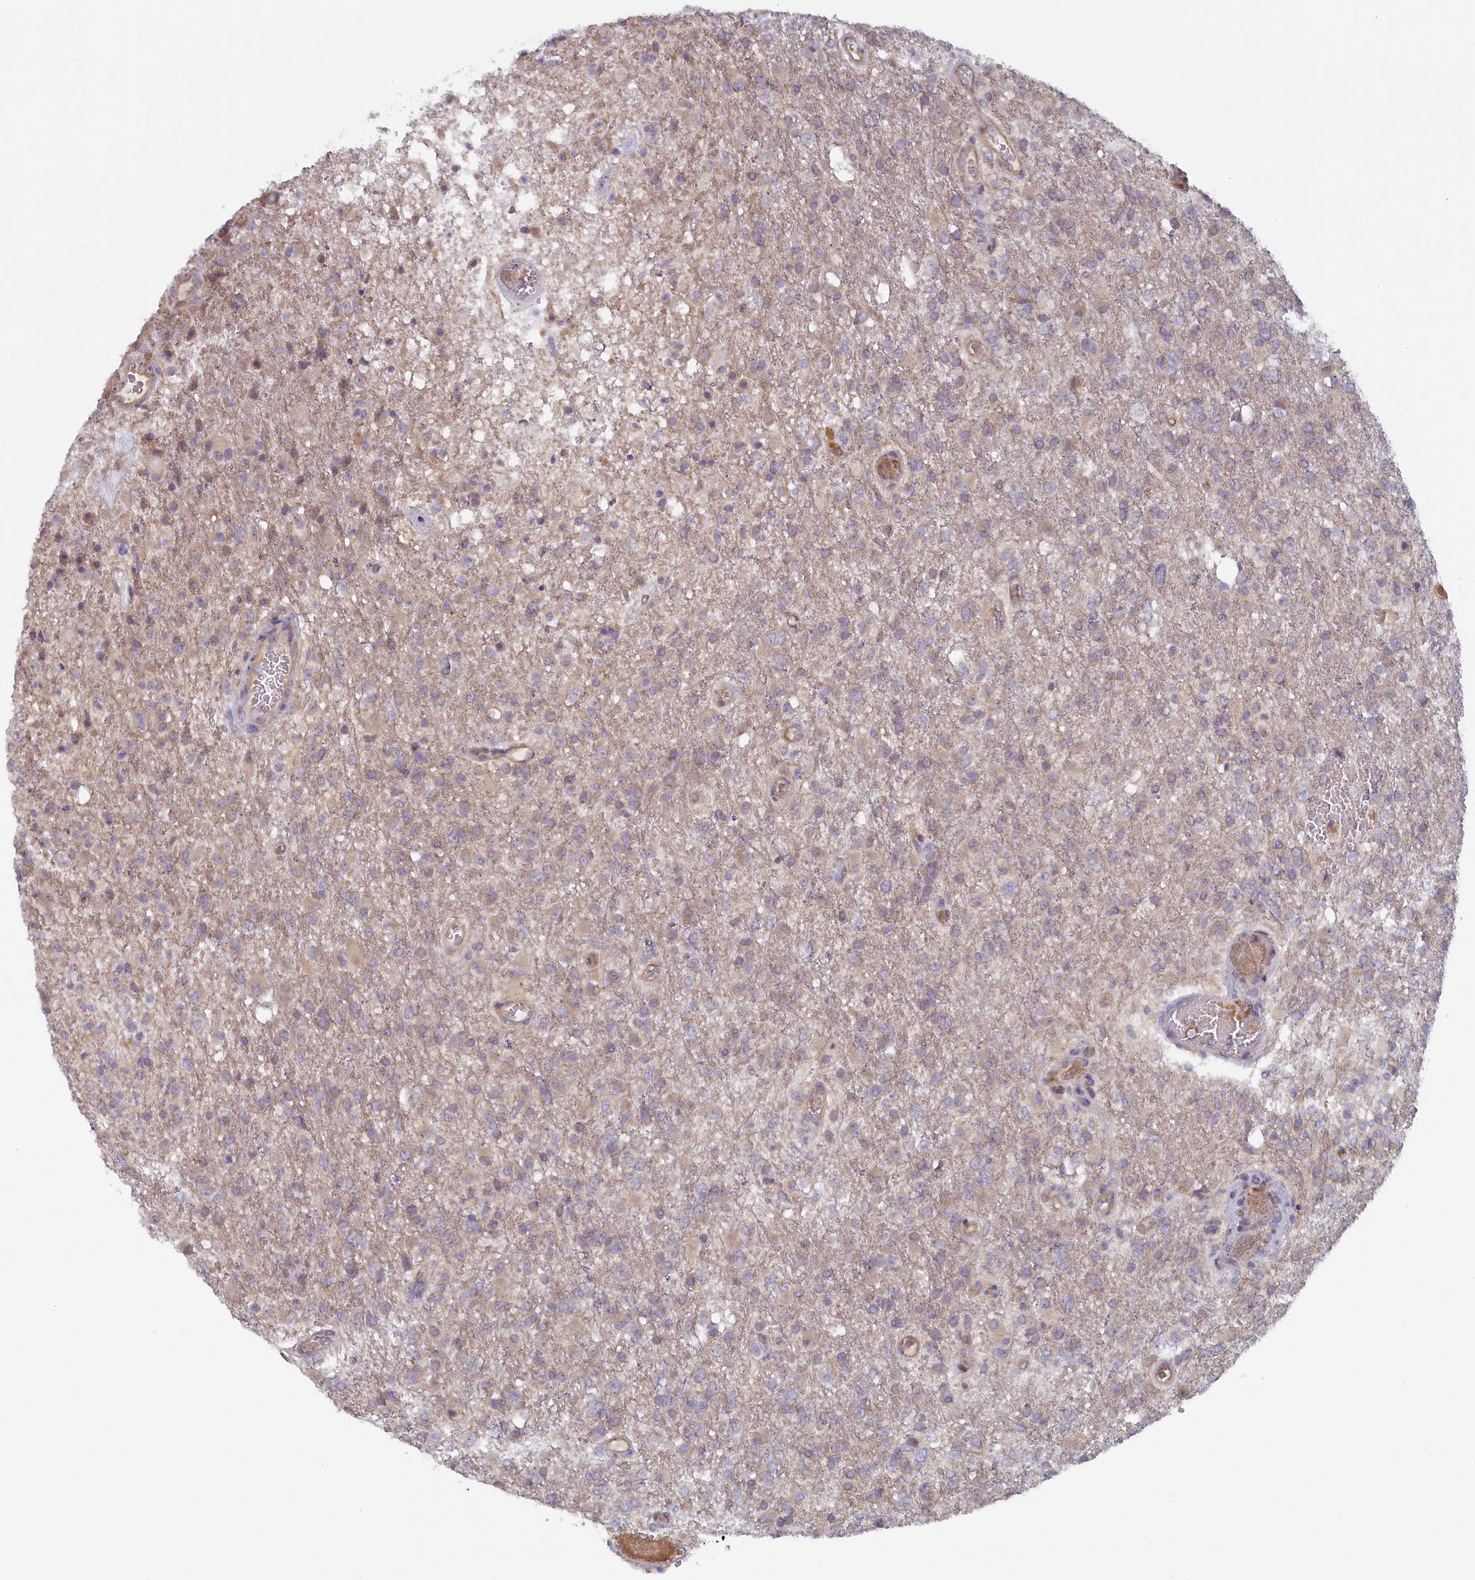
{"staining": {"intensity": "weak", "quantity": "<25%", "location": "cytoplasmic/membranous"}, "tissue": "glioma", "cell_type": "Tumor cells", "image_type": "cancer", "snomed": [{"axis": "morphology", "description": "Glioma, malignant, High grade"}, {"axis": "topography", "description": "Brain"}], "caption": "The photomicrograph demonstrates no significant positivity in tumor cells of glioma. The staining was performed using DAB to visualize the protein expression in brown, while the nuclei were stained in blue with hematoxylin (Magnification: 20x).", "gene": "INTS4", "patient": {"sex": "female", "age": 74}}